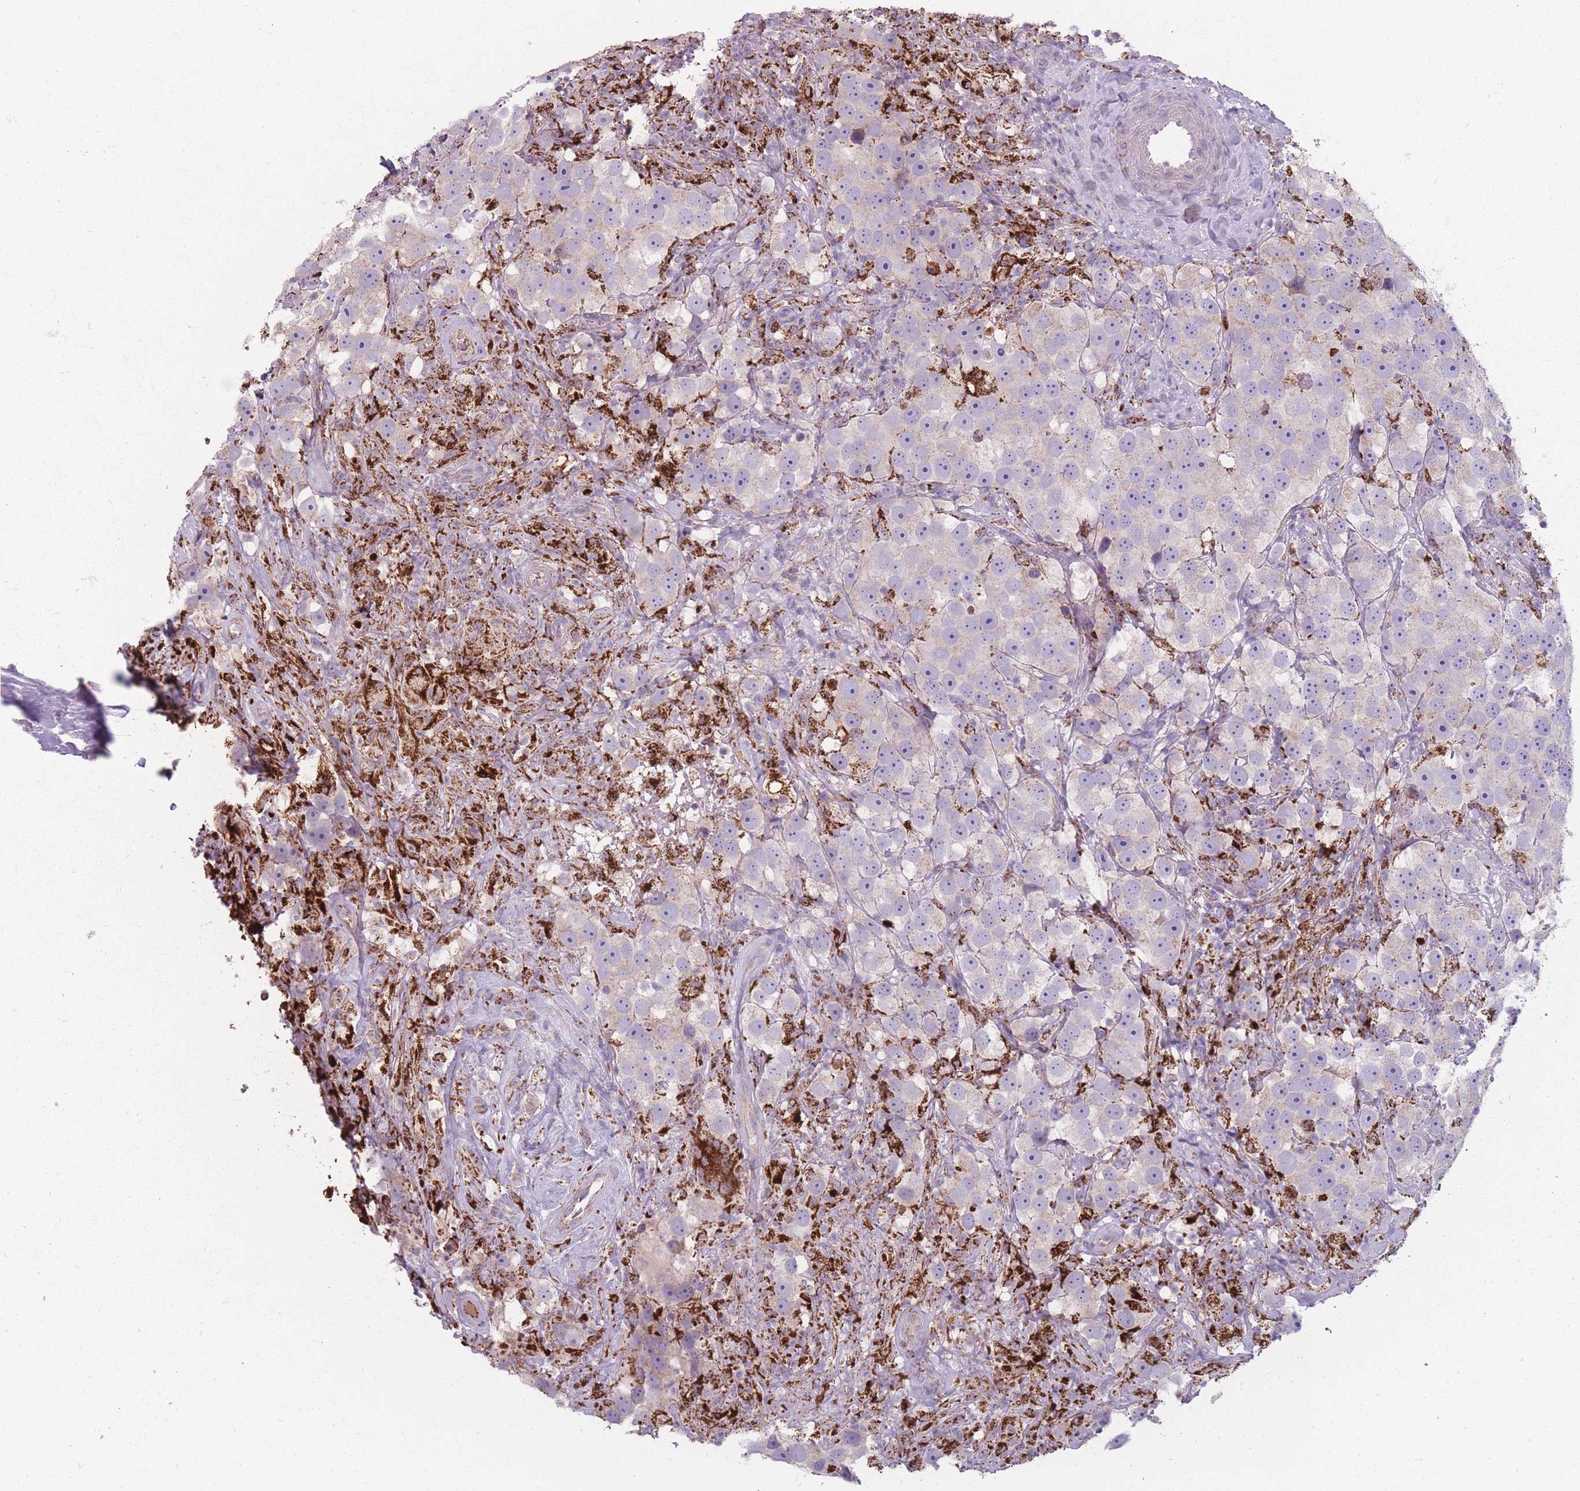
{"staining": {"intensity": "weak", "quantity": "<25%", "location": "cytoplasmic/membranous"}, "tissue": "testis cancer", "cell_type": "Tumor cells", "image_type": "cancer", "snomed": [{"axis": "morphology", "description": "Seminoma, NOS"}, {"axis": "topography", "description": "Testis"}], "caption": "A histopathology image of seminoma (testis) stained for a protein displays no brown staining in tumor cells. (Stains: DAB immunohistochemistry with hematoxylin counter stain, Microscopy: brightfield microscopy at high magnification).", "gene": "PEX11B", "patient": {"sex": "male", "age": 49}}